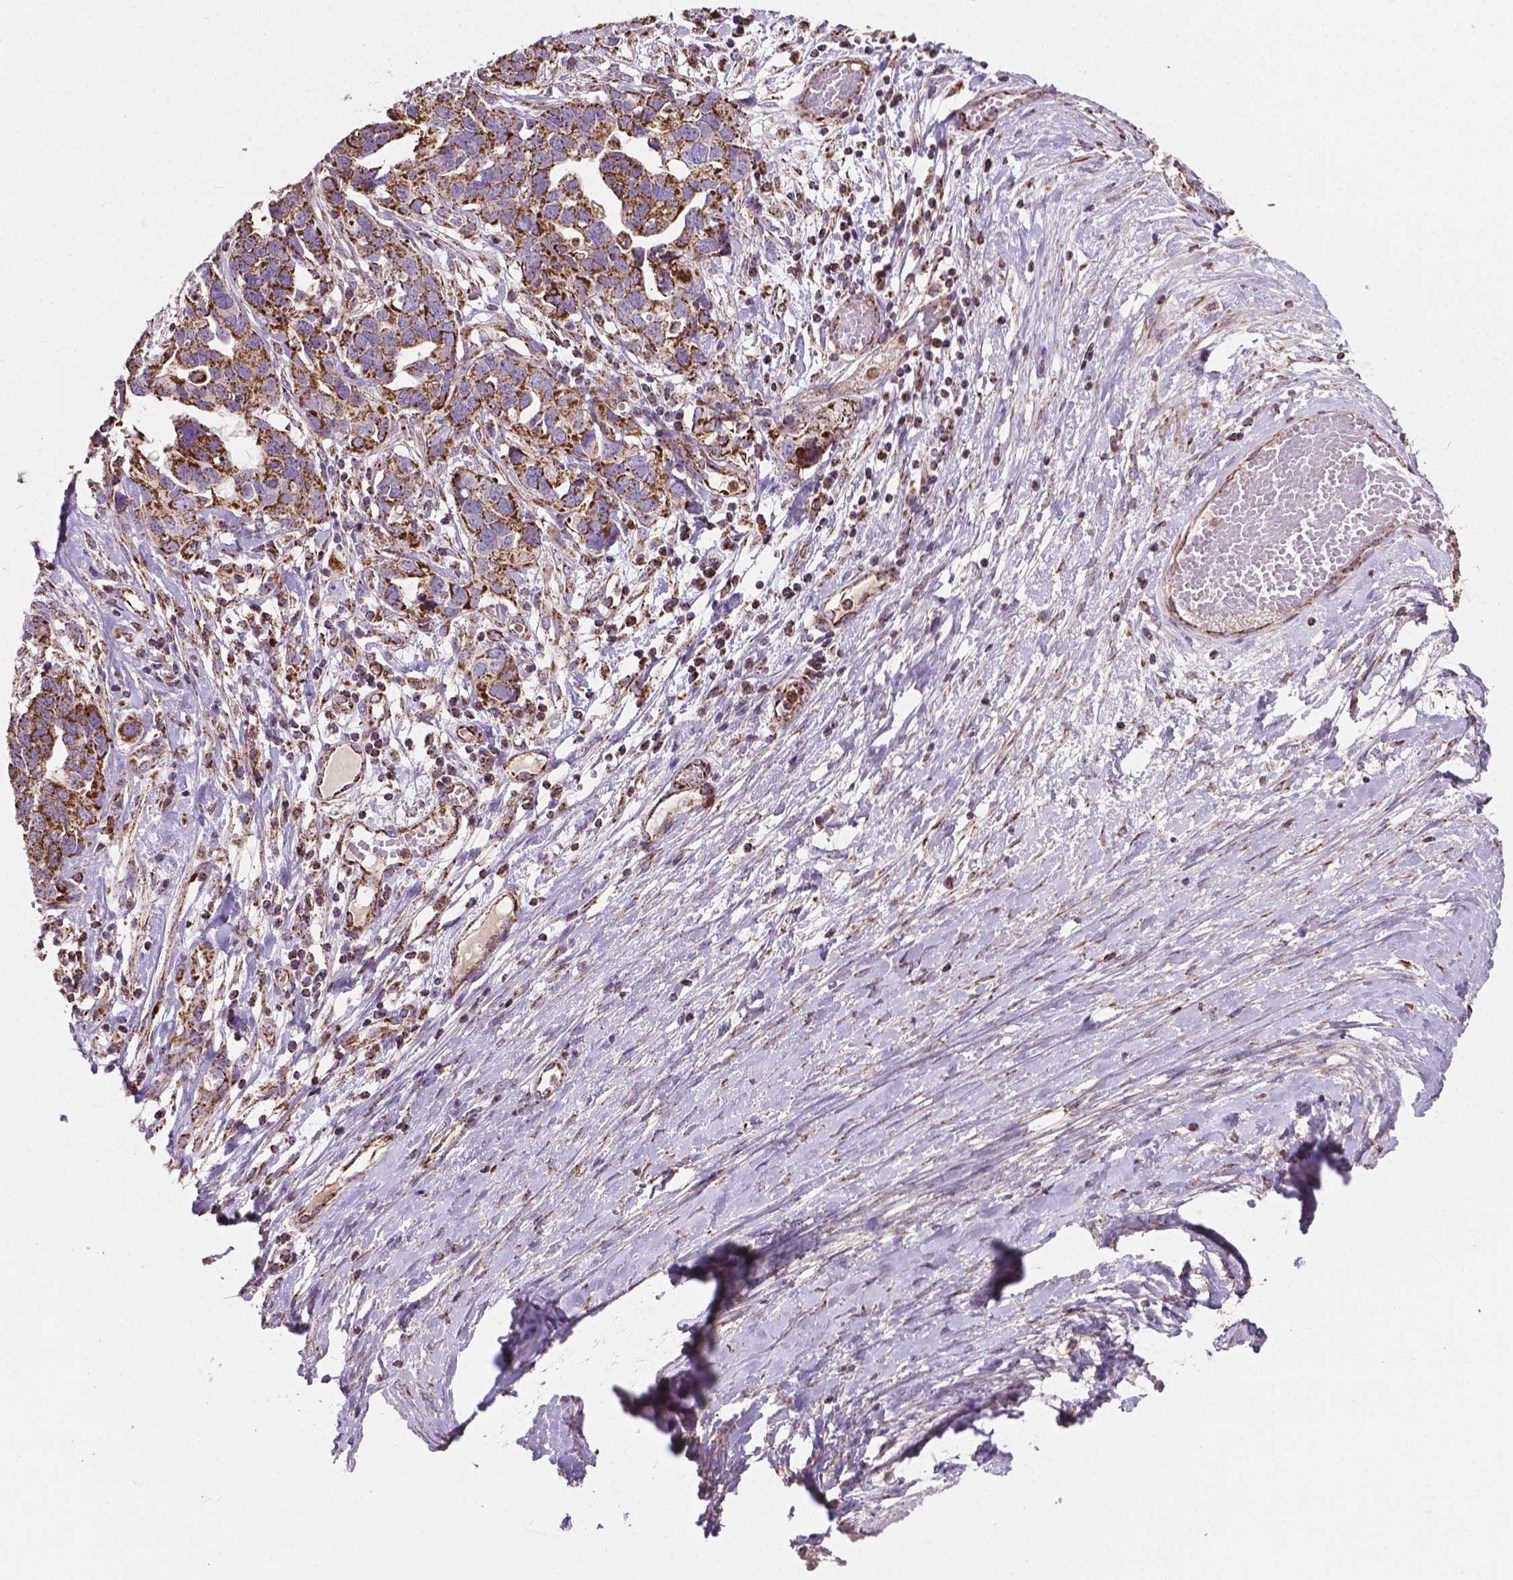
{"staining": {"intensity": "strong", "quantity": ">75%", "location": "cytoplasmic/membranous"}, "tissue": "ovarian cancer", "cell_type": "Tumor cells", "image_type": "cancer", "snomed": [{"axis": "morphology", "description": "Cystadenocarcinoma, serous, NOS"}, {"axis": "topography", "description": "Ovary"}], "caption": "This micrograph reveals IHC staining of ovarian serous cystadenocarcinoma, with high strong cytoplasmic/membranous expression in approximately >75% of tumor cells.", "gene": "PIBF1", "patient": {"sex": "female", "age": 54}}